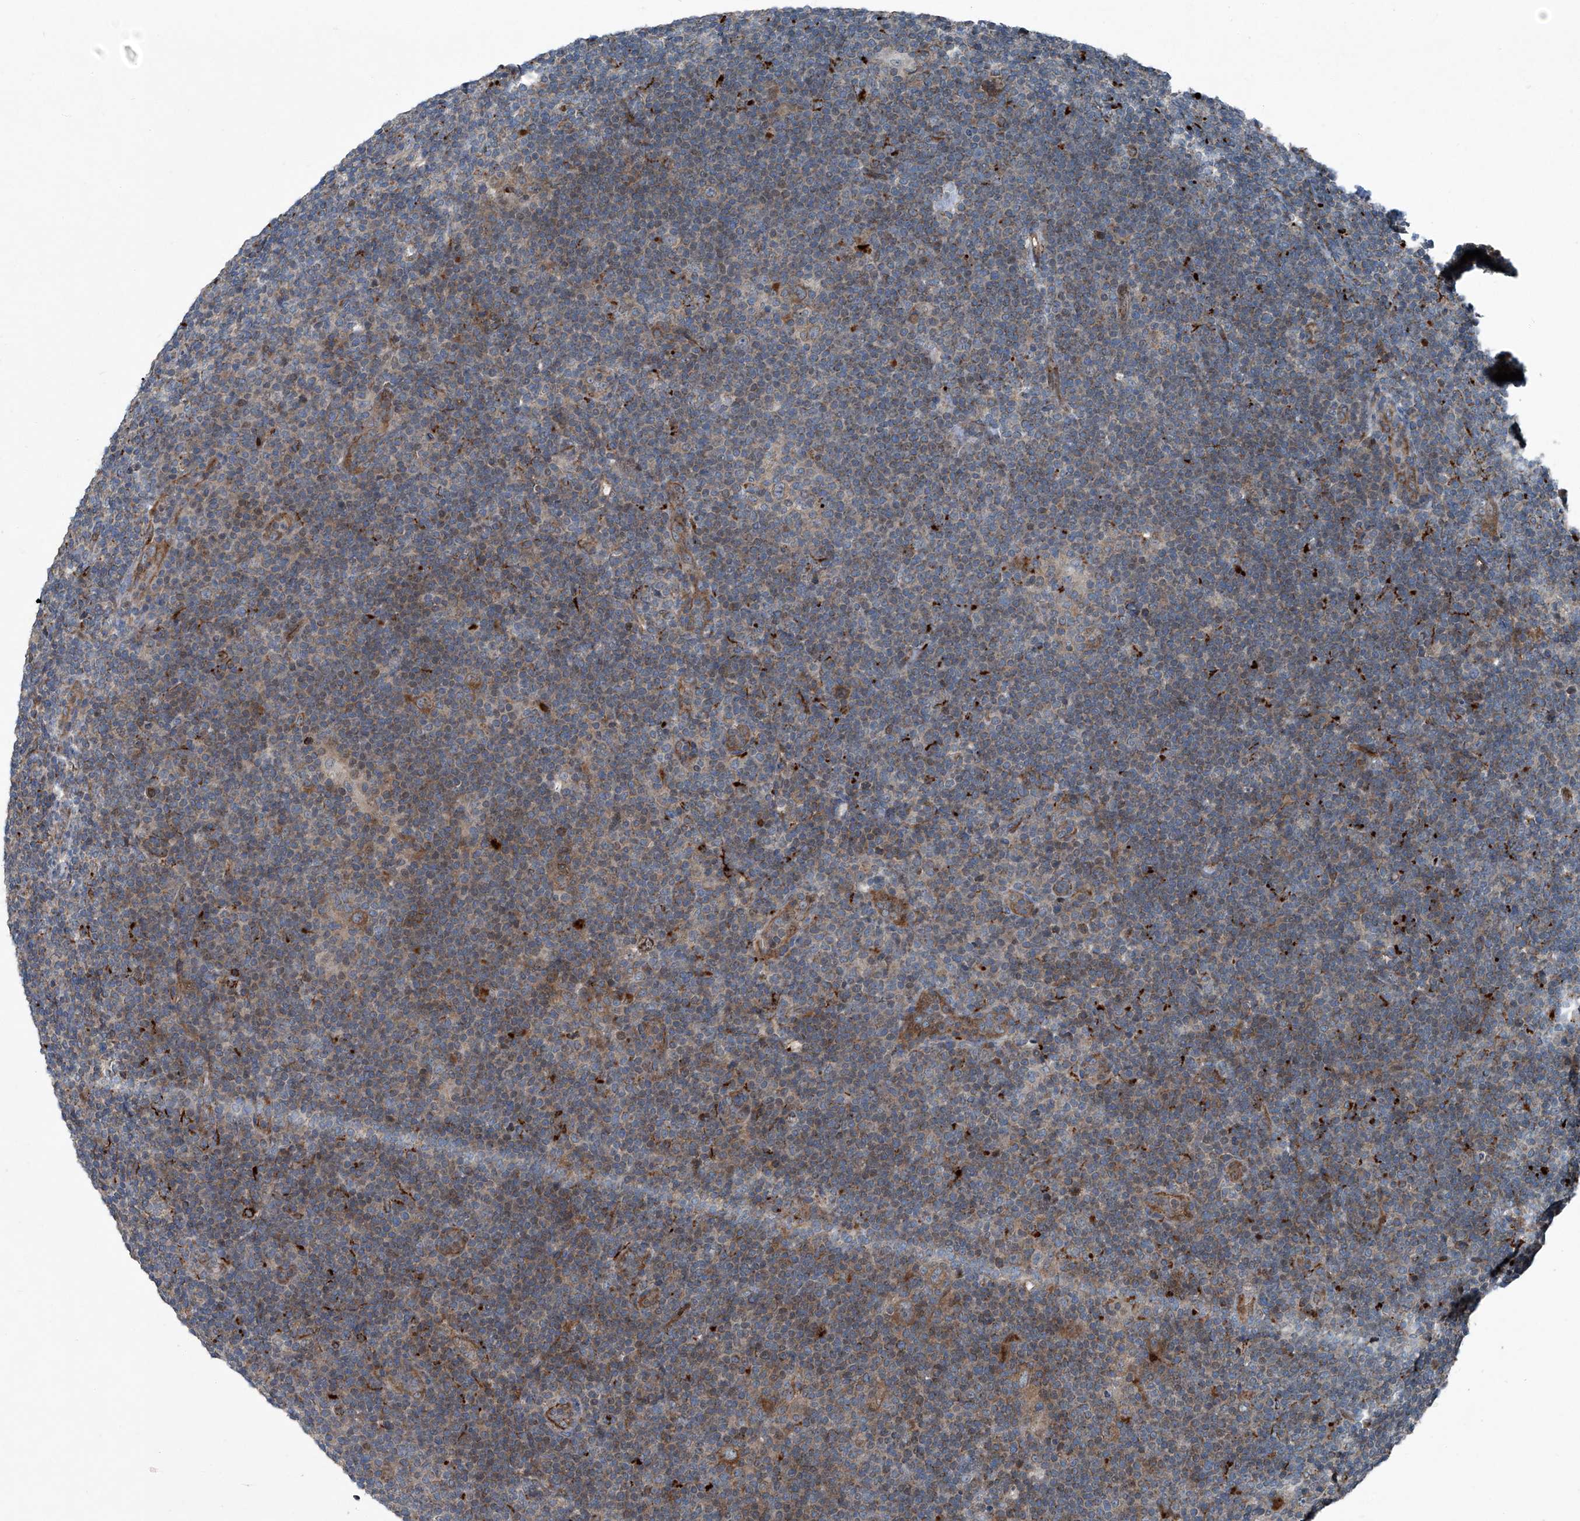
{"staining": {"intensity": "moderate", "quantity": ">75%", "location": "cytoplasmic/membranous"}, "tissue": "lymphoma", "cell_type": "Tumor cells", "image_type": "cancer", "snomed": [{"axis": "morphology", "description": "Hodgkin's disease, NOS"}, {"axis": "topography", "description": "Lymph node"}], "caption": "Human Hodgkin's disease stained with a protein marker shows moderate staining in tumor cells.", "gene": "SENP2", "patient": {"sex": "female", "age": 57}}